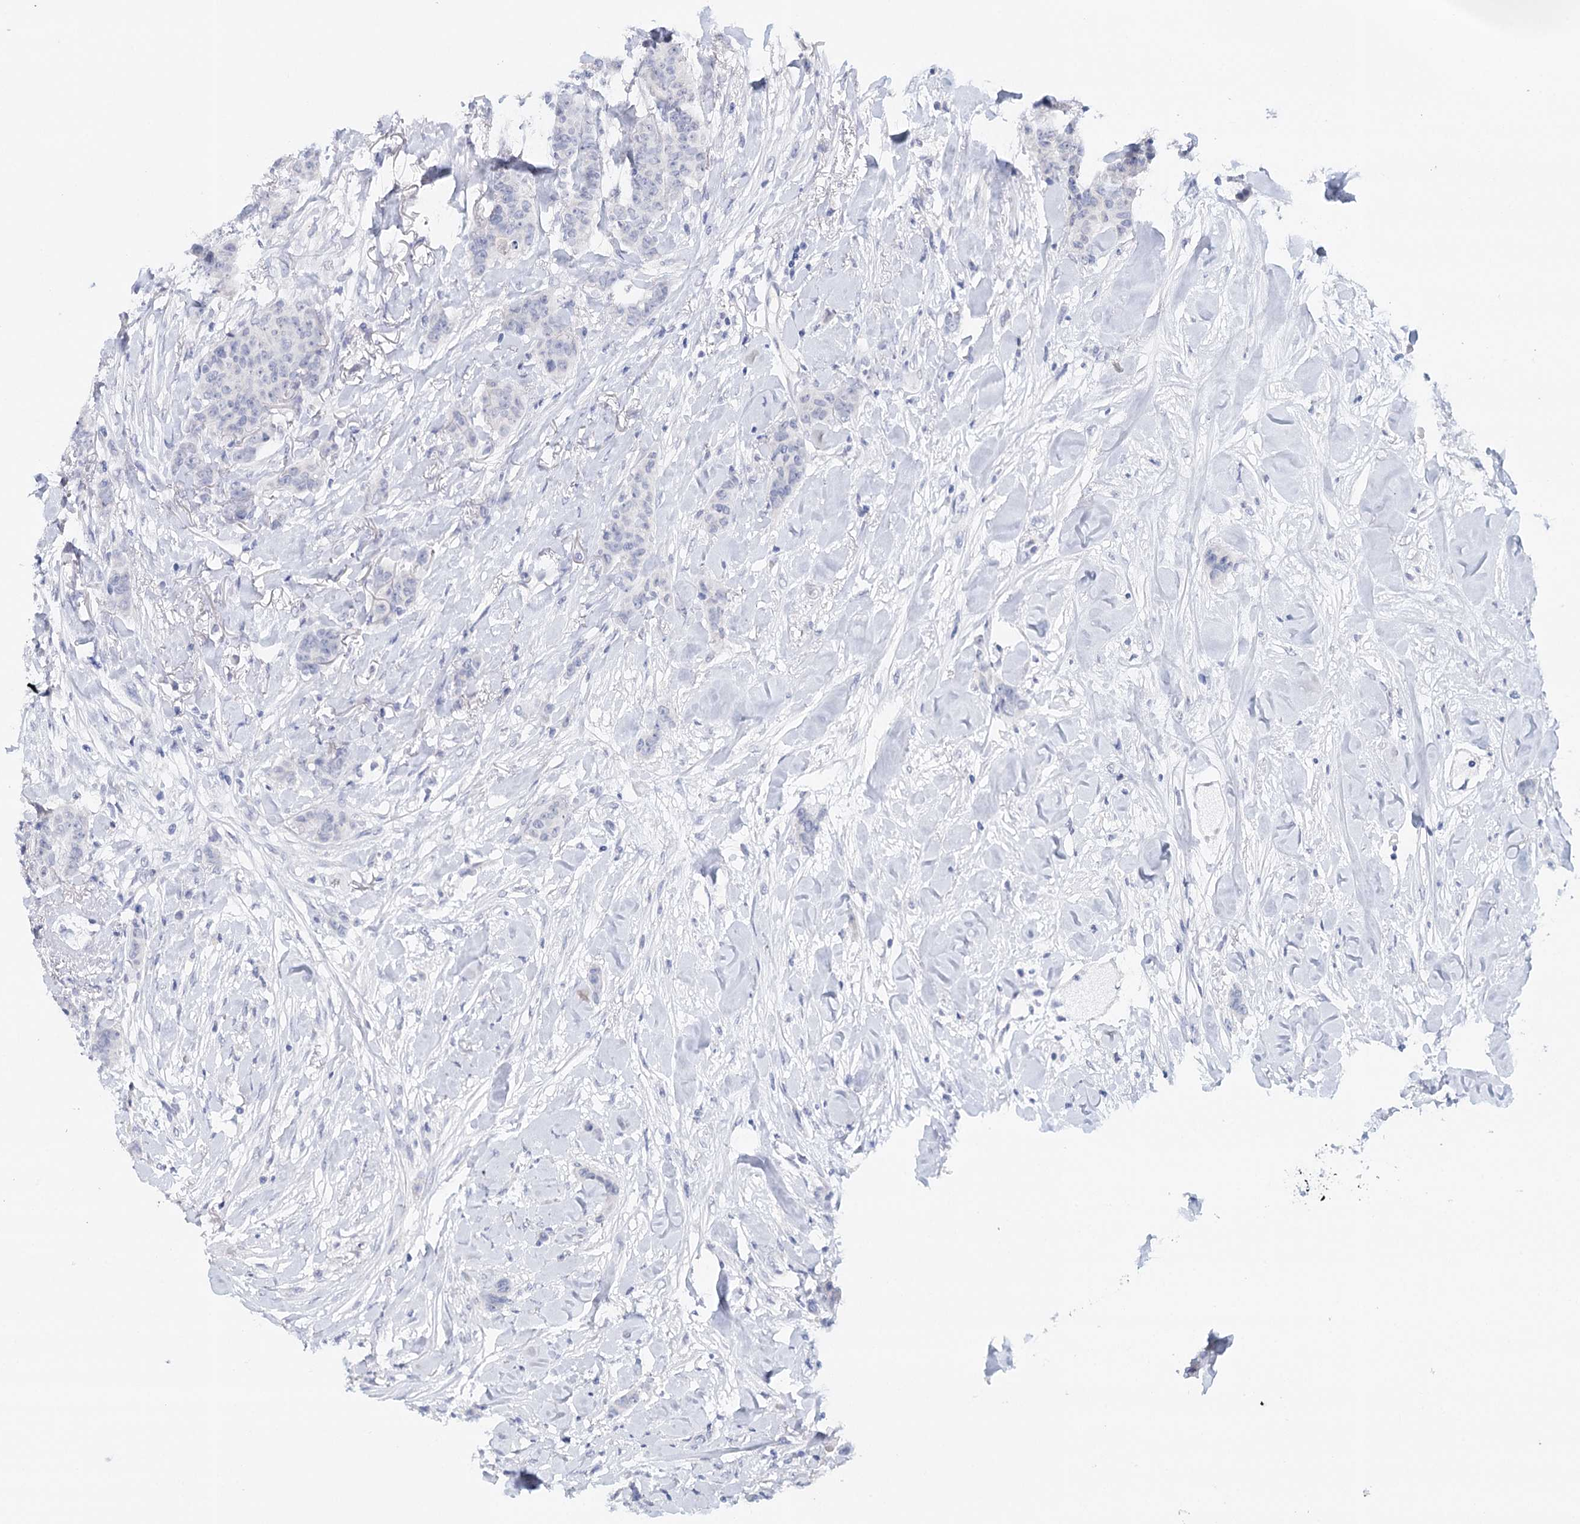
{"staining": {"intensity": "negative", "quantity": "none", "location": "none"}, "tissue": "breast cancer", "cell_type": "Tumor cells", "image_type": "cancer", "snomed": [{"axis": "morphology", "description": "Duct carcinoma"}, {"axis": "topography", "description": "Breast"}], "caption": "Tumor cells show no significant protein staining in breast cancer. (DAB (3,3'-diaminobenzidine) immunohistochemistry (IHC) visualized using brightfield microscopy, high magnification).", "gene": "HSPA4L", "patient": {"sex": "female", "age": 40}}